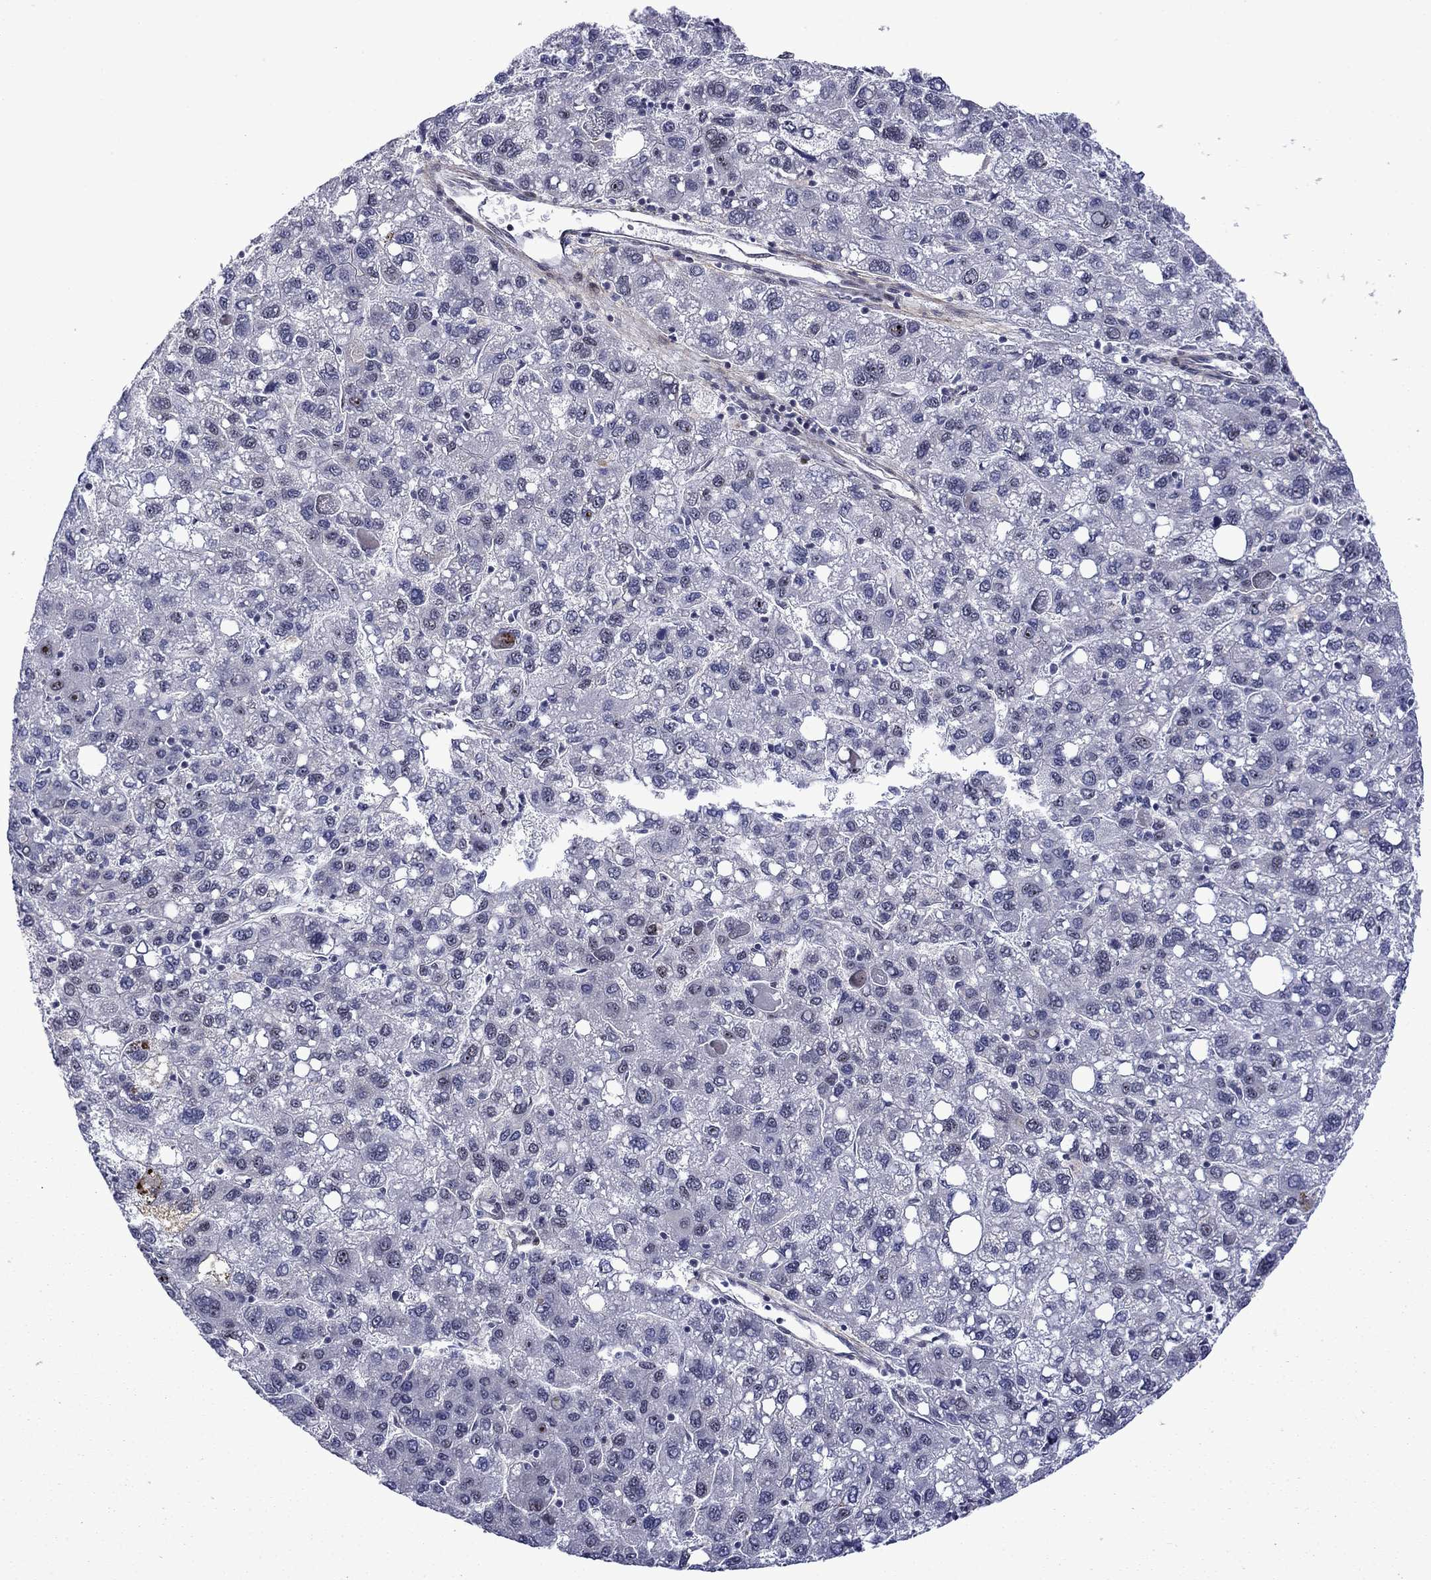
{"staining": {"intensity": "negative", "quantity": "none", "location": "none"}, "tissue": "liver cancer", "cell_type": "Tumor cells", "image_type": "cancer", "snomed": [{"axis": "morphology", "description": "Carcinoma, Hepatocellular, NOS"}, {"axis": "topography", "description": "Liver"}], "caption": "Hepatocellular carcinoma (liver) stained for a protein using immunohistochemistry shows no positivity tumor cells.", "gene": "SURF2", "patient": {"sex": "female", "age": 82}}